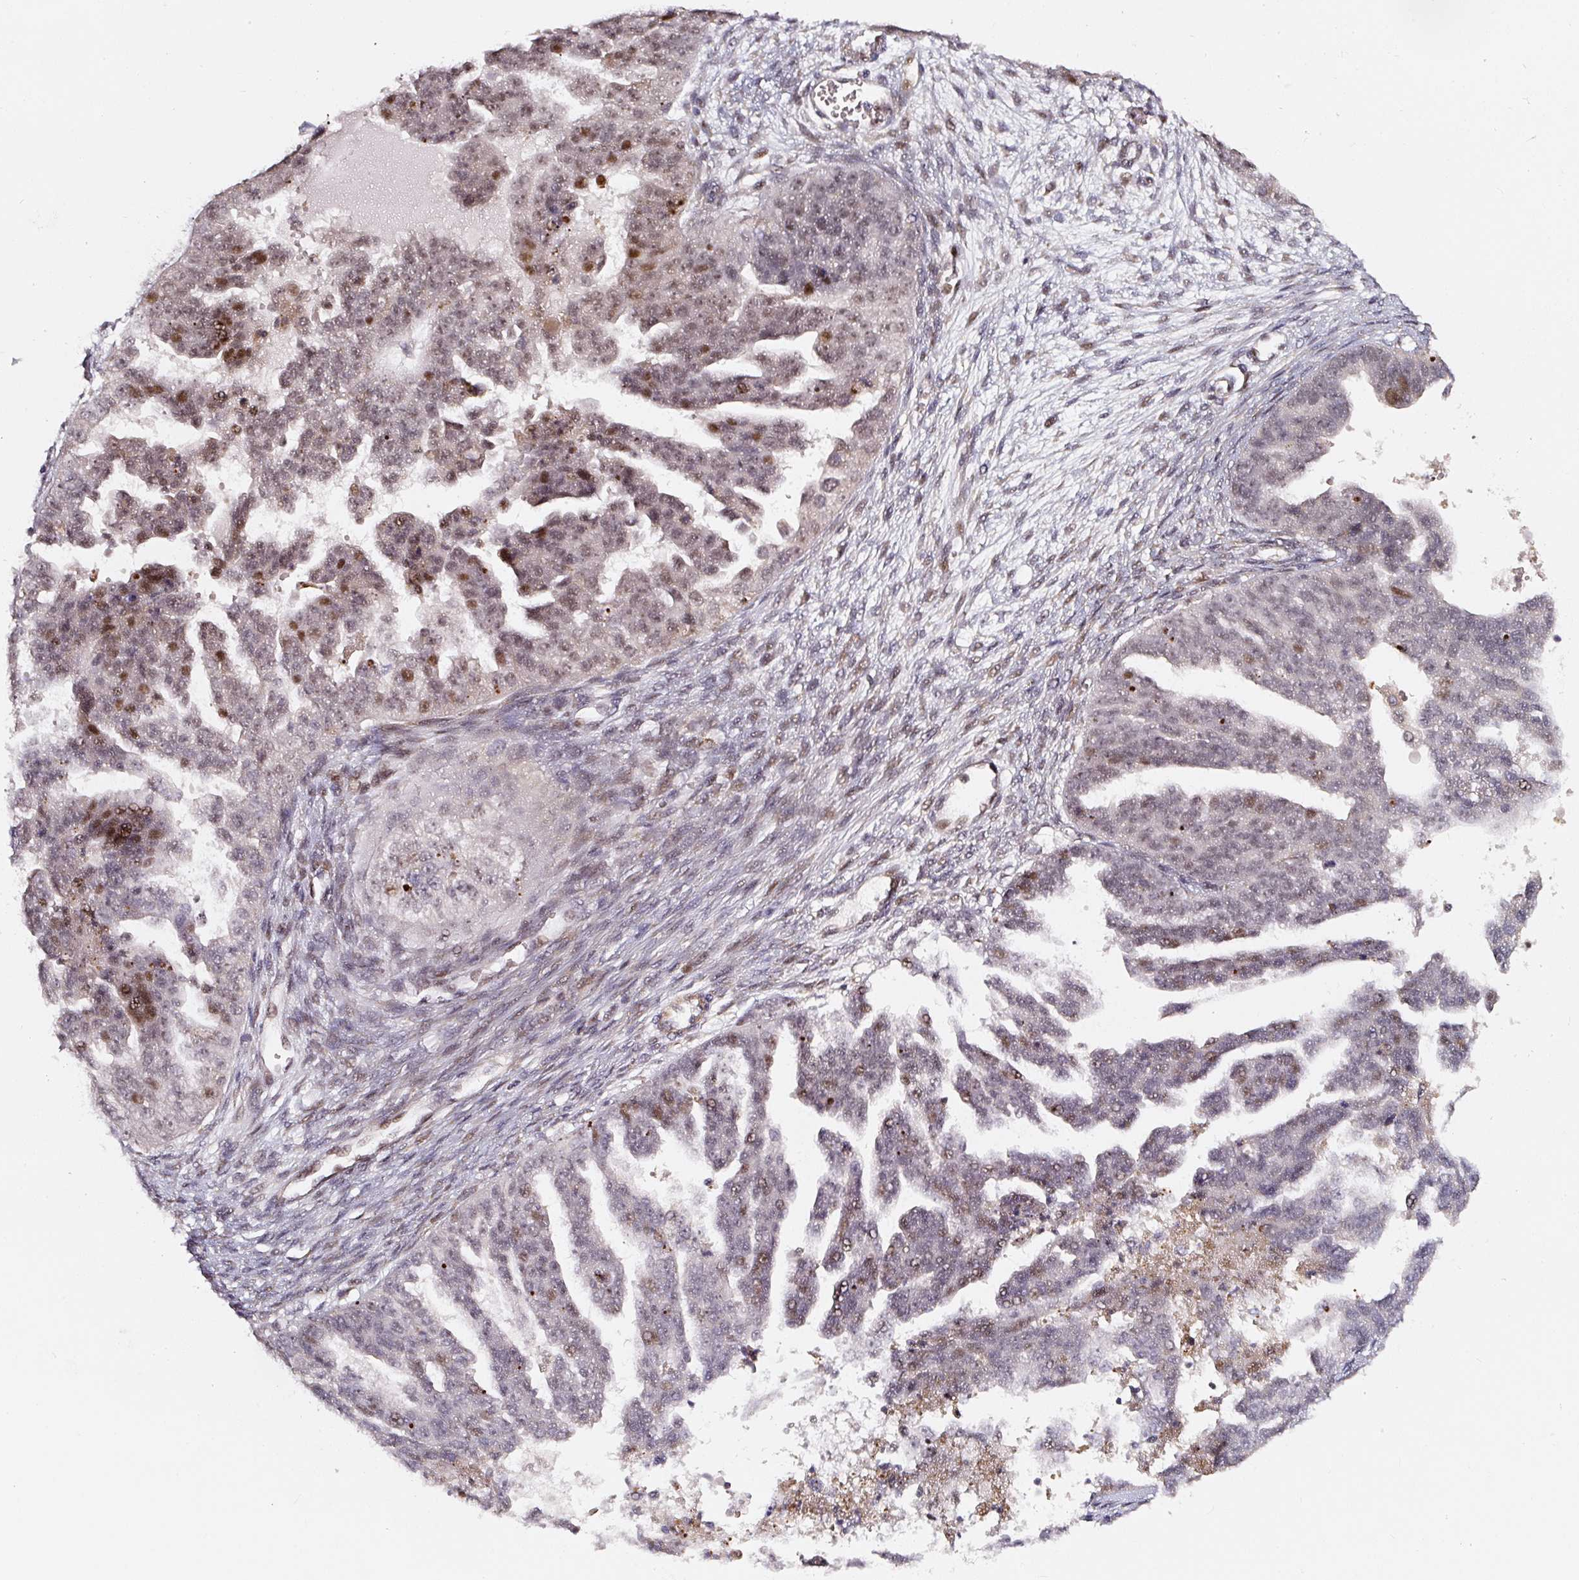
{"staining": {"intensity": "moderate", "quantity": "25%-75%", "location": "nuclear"}, "tissue": "ovarian cancer", "cell_type": "Tumor cells", "image_type": "cancer", "snomed": [{"axis": "morphology", "description": "Cystadenocarcinoma, serous, NOS"}, {"axis": "topography", "description": "Ovary"}], "caption": "Approximately 25%-75% of tumor cells in ovarian cancer display moderate nuclear protein staining as visualized by brown immunohistochemical staining.", "gene": "MXRA8", "patient": {"sex": "female", "age": 58}}